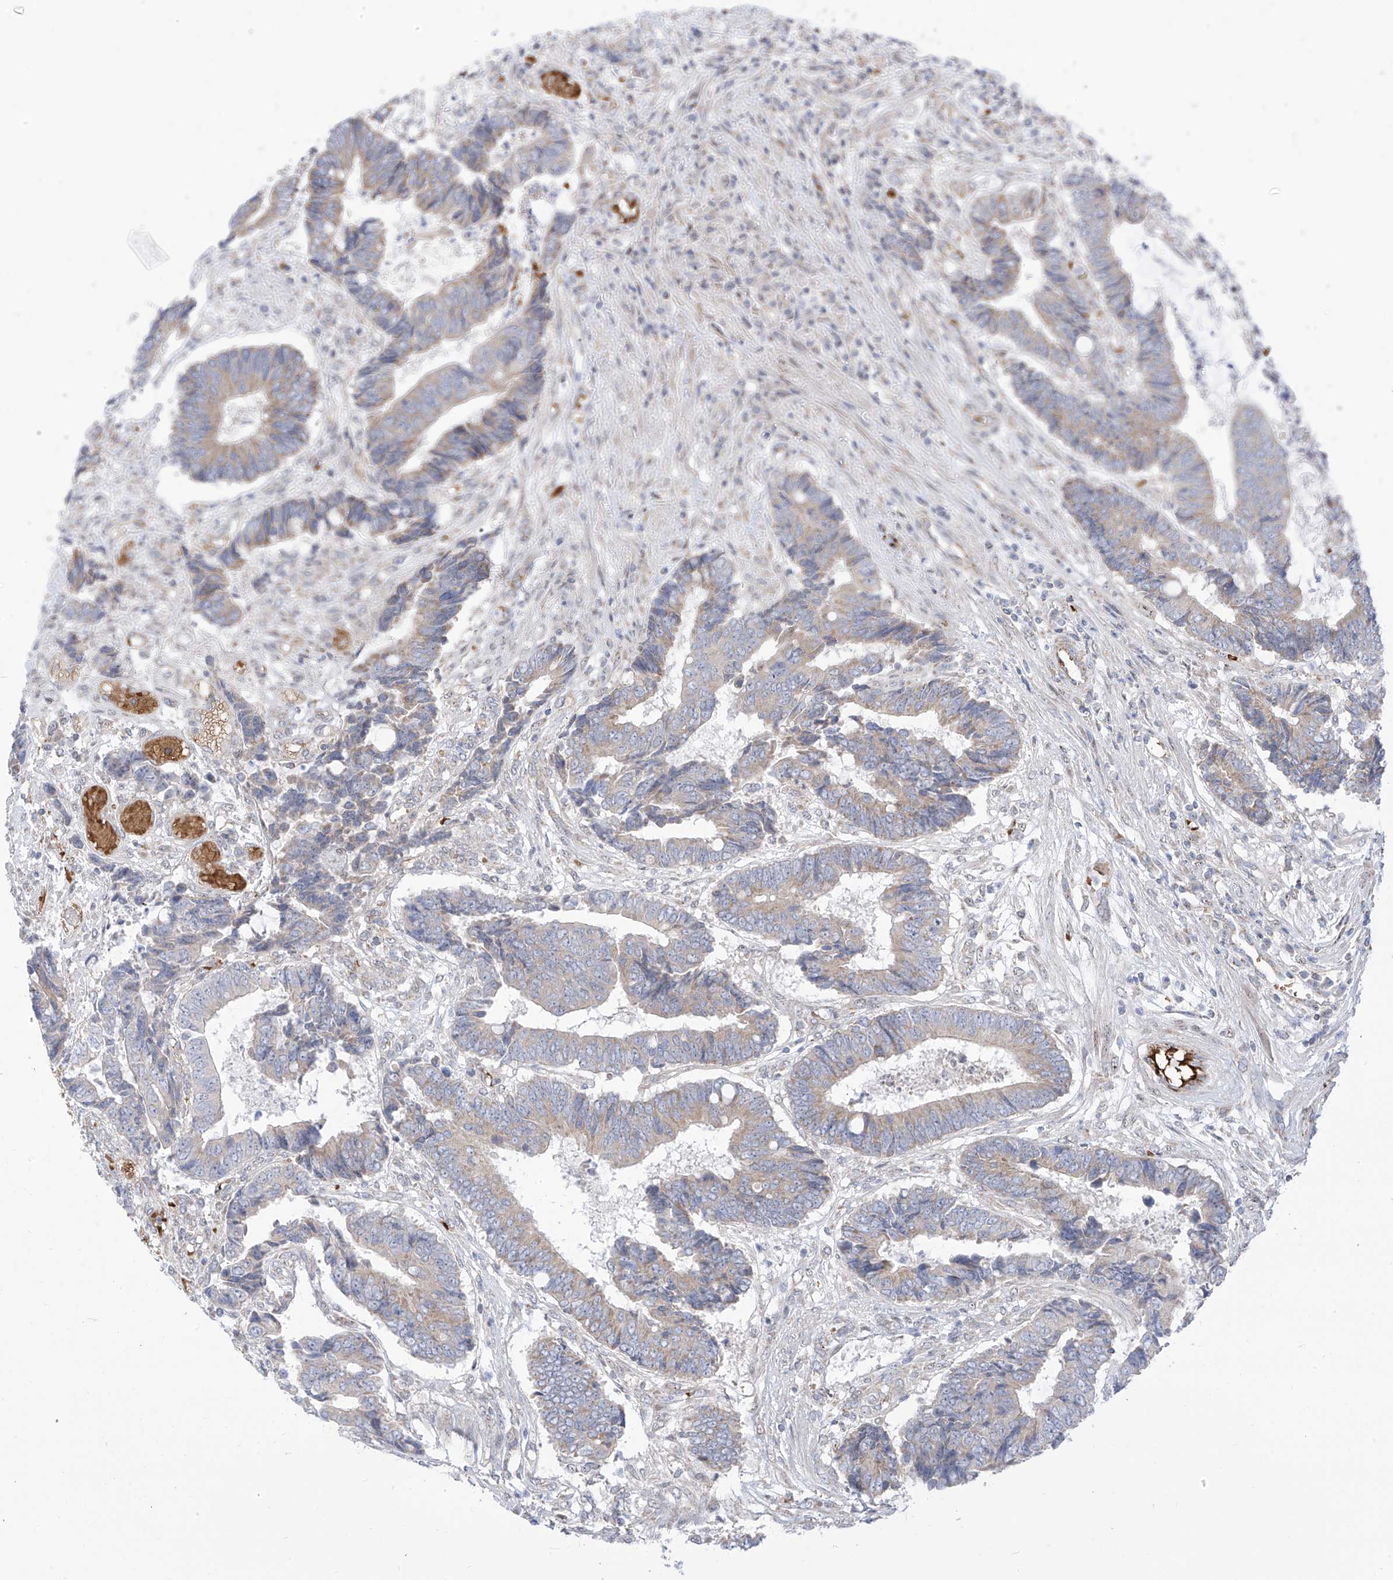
{"staining": {"intensity": "negative", "quantity": "none", "location": "none"}, "tissue": "colorectal cancer", "cell_type": "Tumor cells", "image_type": "cancer", "snomed": [{"axis": "morphology", "description": "Adenocarcinoma, NOS"}, {"axis": "topography", "description": "Rectum"}], "caption": "Image shows no protein expression in tumor cells of colorectal cancer (adenocarcinoma) tissue.", "gene": "ARHGEF40", "patient": {"sex": "male", "age": 84}}